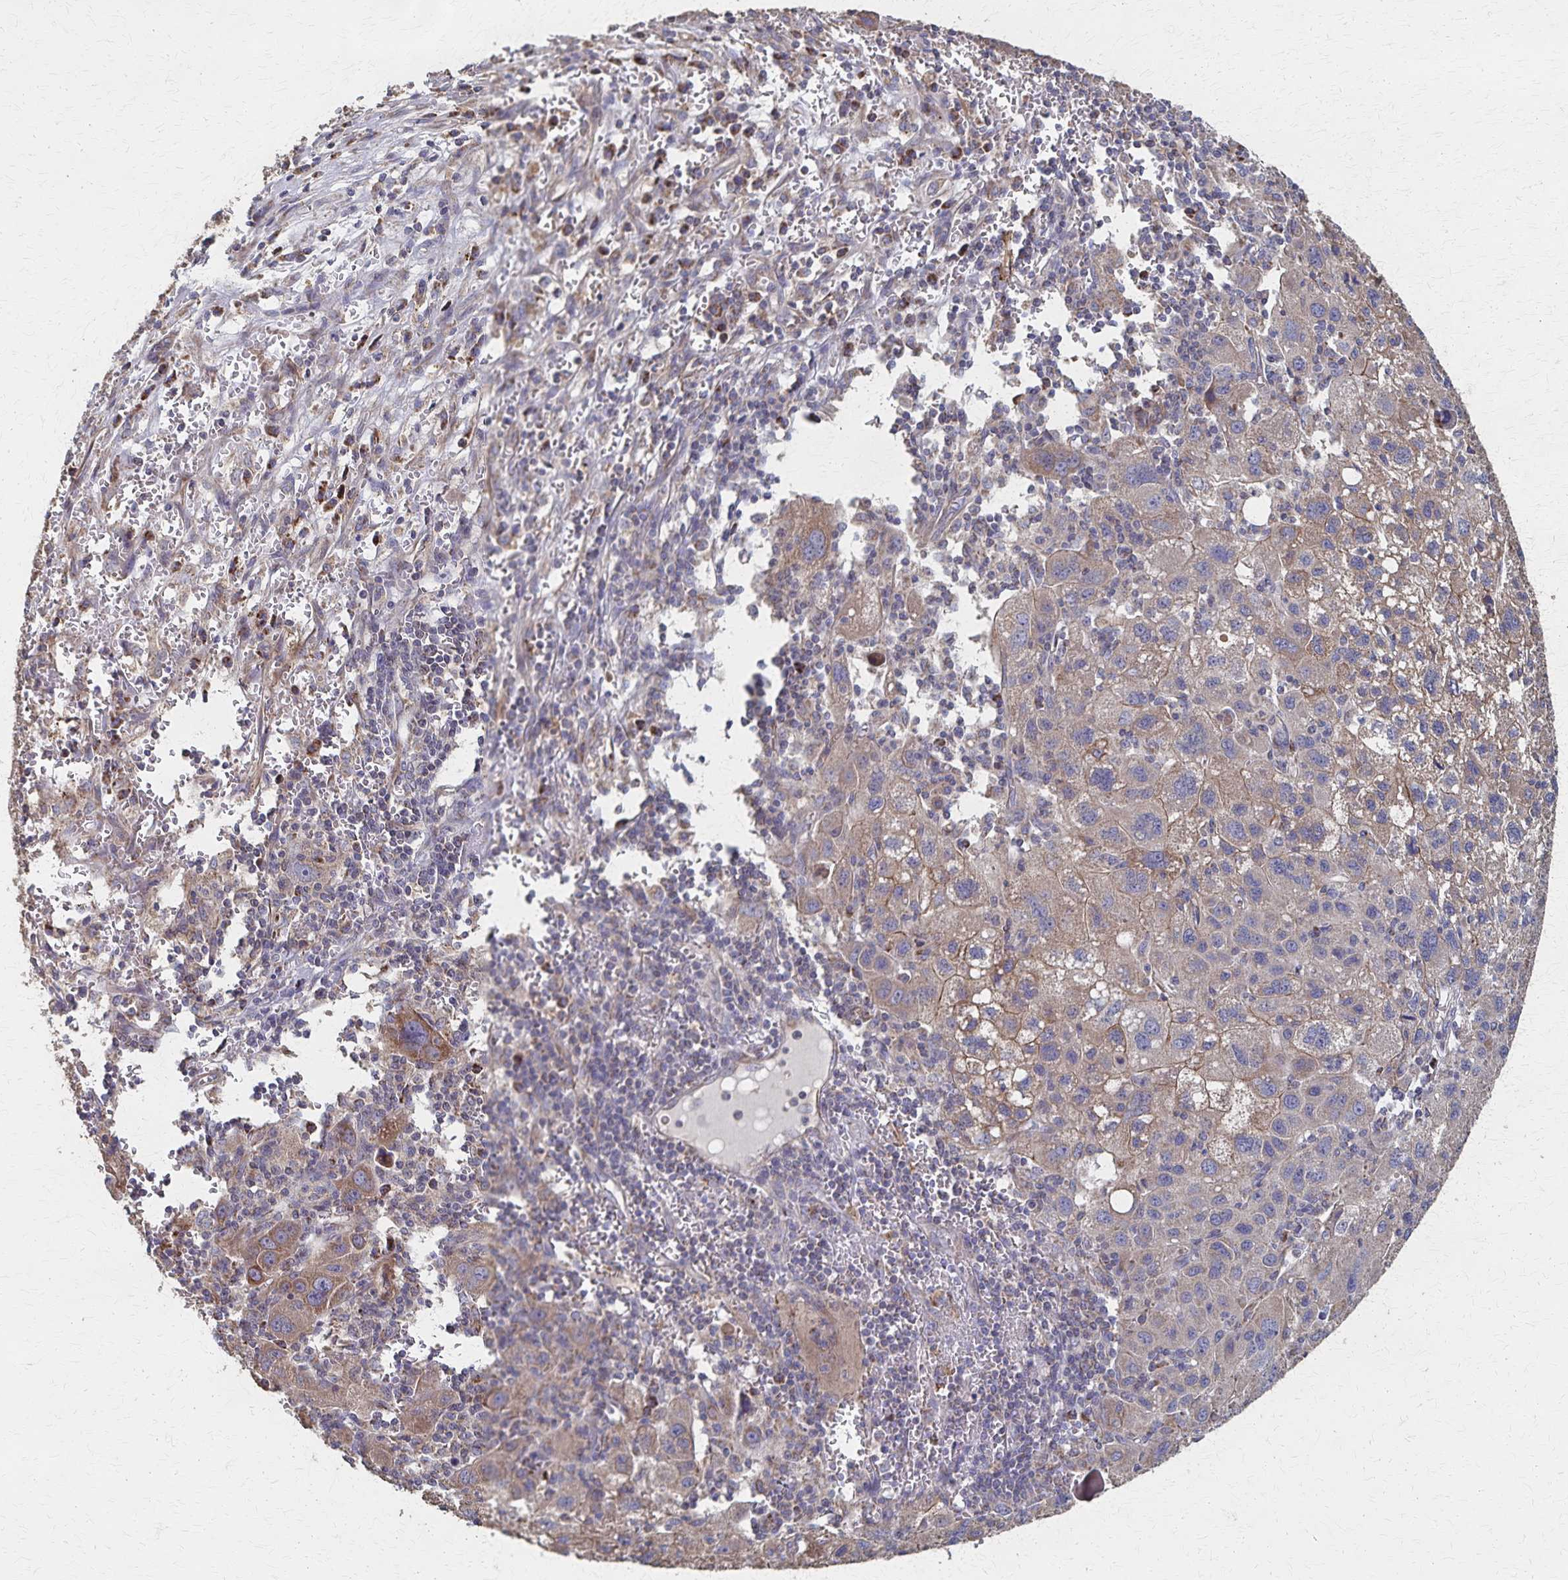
{"staining": {"intensity": "moderate", "quantity": ">75%", "location": "cytoplasmic/membranous"}, "tissue": "liver cancer", "cell_type": "Tumor cells", "image_type": "cancer", "snomed": [{"axis": "morphology", "description": "Carcinoma, Hepatocellular, NOS"}, {"axis": "topography", "description": "Liver"}], "caption": "There is medium levels of moderate cytoplasmic/membranous expression in tumor cells of liver cancer, as demonstrated by immunohistochemical staining (brown color).", "gene": "PGAP2", "patient": {"sex": "female", "age": 77}}